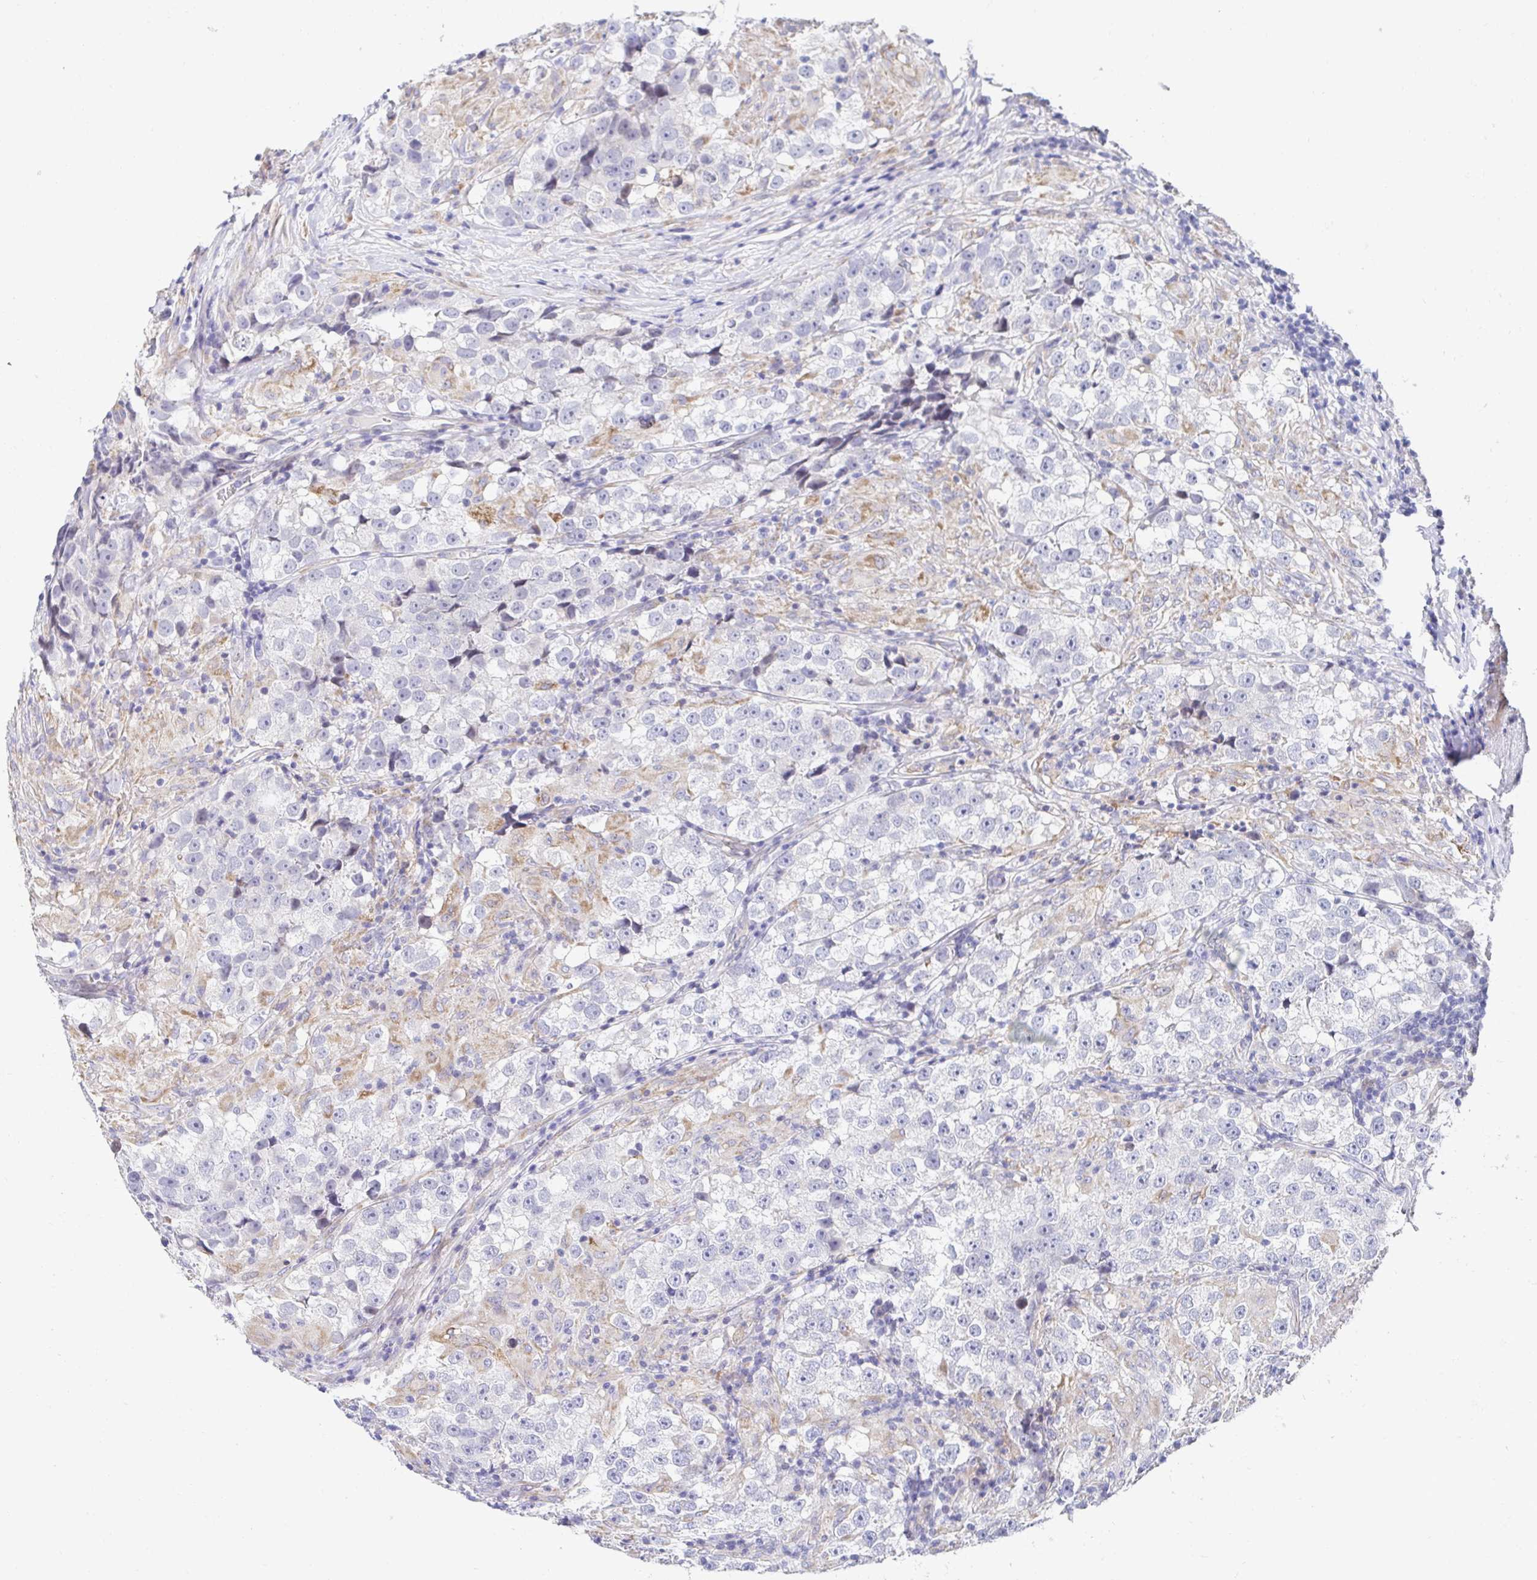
{"staining": {"intensity": "negative", "quantity": "none", "location": "none"}, "tissue": "testis cancer", "cell_type": "Tumor cells", "image_type": "cancer", "snomed": [{"axis": "morphology", "description": "Seminoma, NOS"}, {"axis": "topography", "description": "Testis"}], "caption": "The immunohistochemistry micrograph has no significant positivity in tumor cells of testis cancer (seminoma) tissue.", "gene": "AKAP14", "patient": {"sex": "male", "age": 46}}